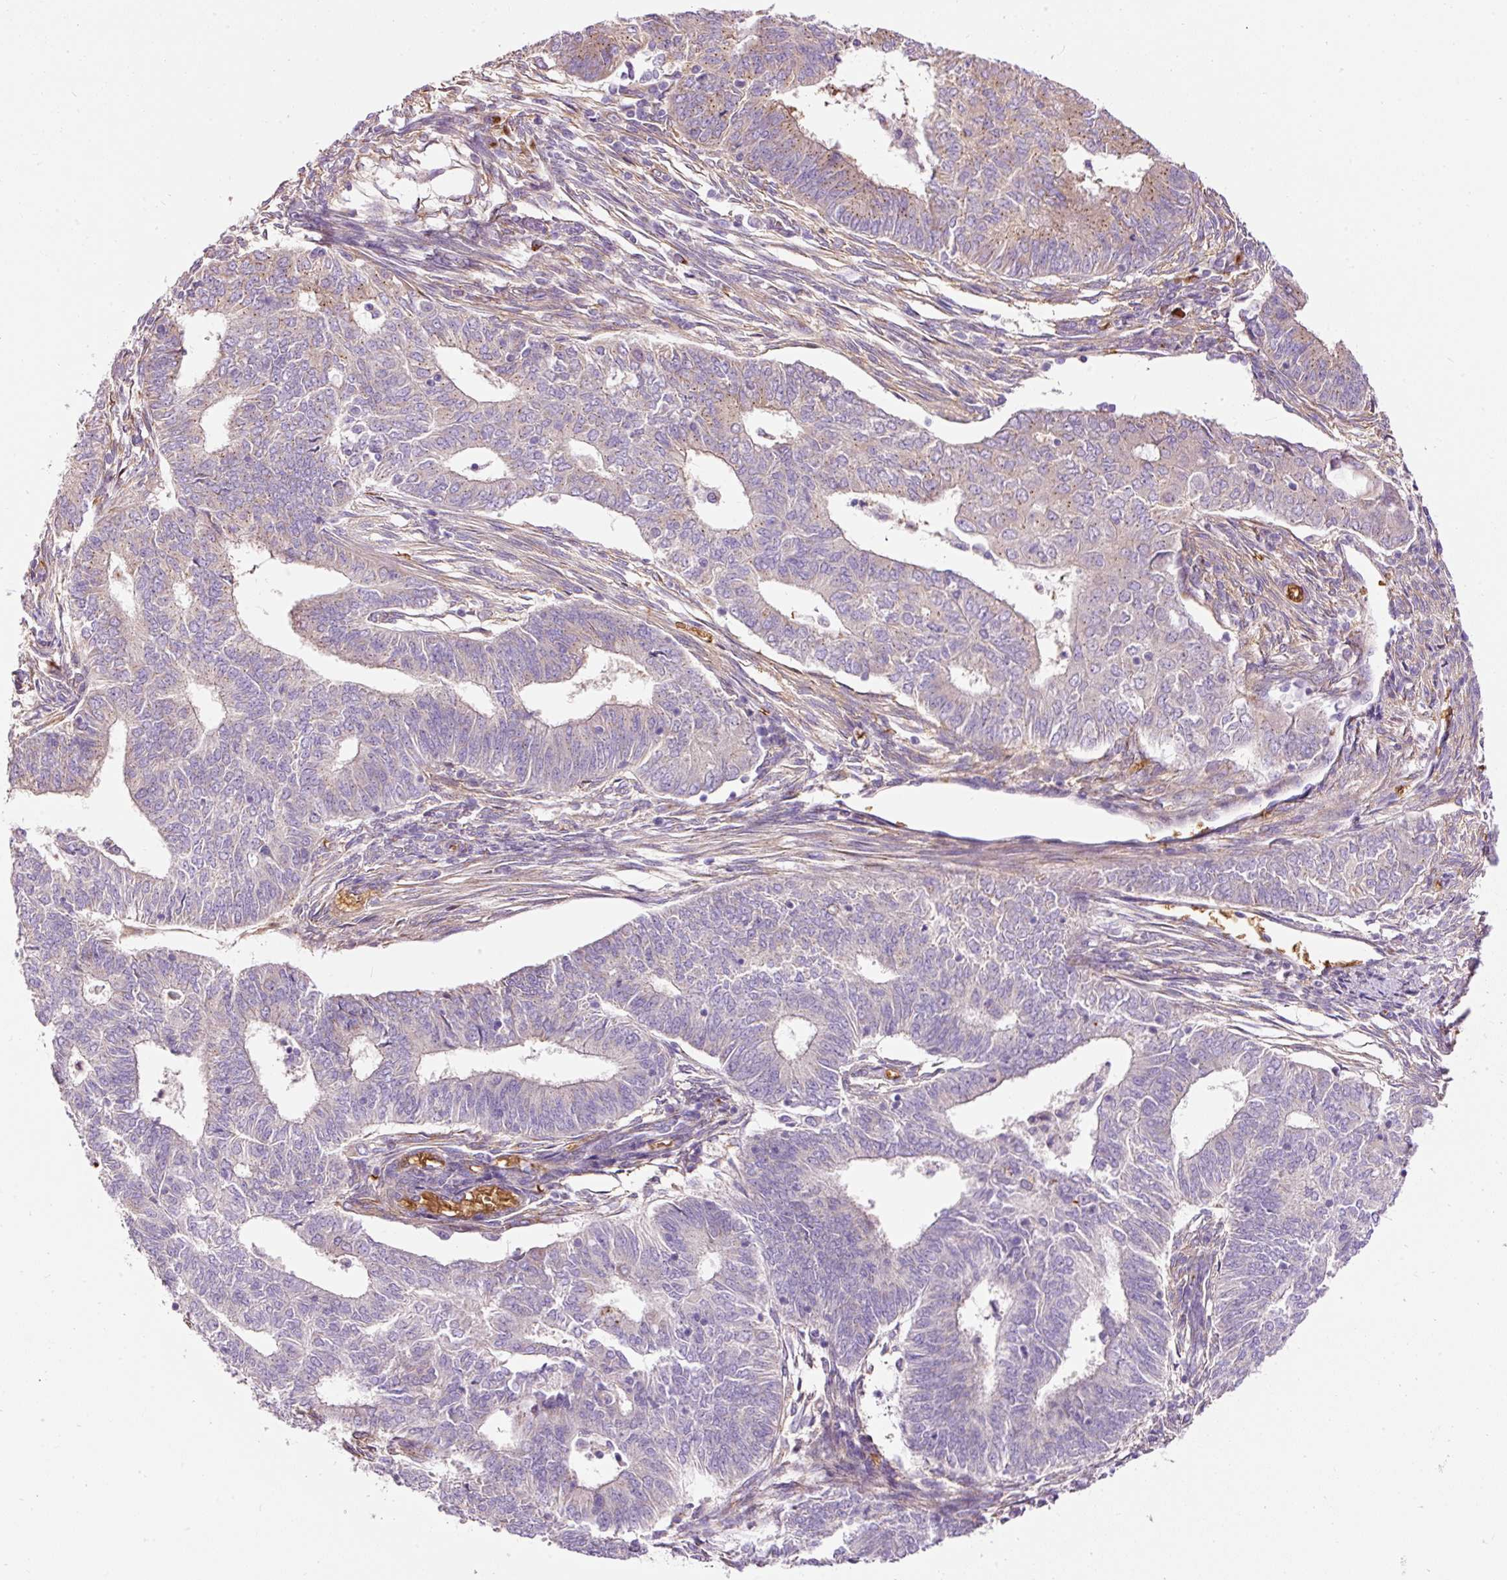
{"staining": {"intensity": "moderate", "quantity": "25%-75%", "location": "cytoplasmic/membranous"}, "tissue": "endometrial cancer", "cell_type": "Tumor cells", "image_type": "cancer", "snomed": [{"axis": "morphology", "description": "Adenocarcinoma, NOS"}, {"axis": "topography", "description": "Endometrium"}], "caption": "Protein staining of endometrial adenocarcinoma tissue exhibits moderate cytoplasmic/membranous staining in approximately 25%-75% of tumor cells.", "gene": "PRRC2A", "patient": {"sex": "female", "age": 62}}